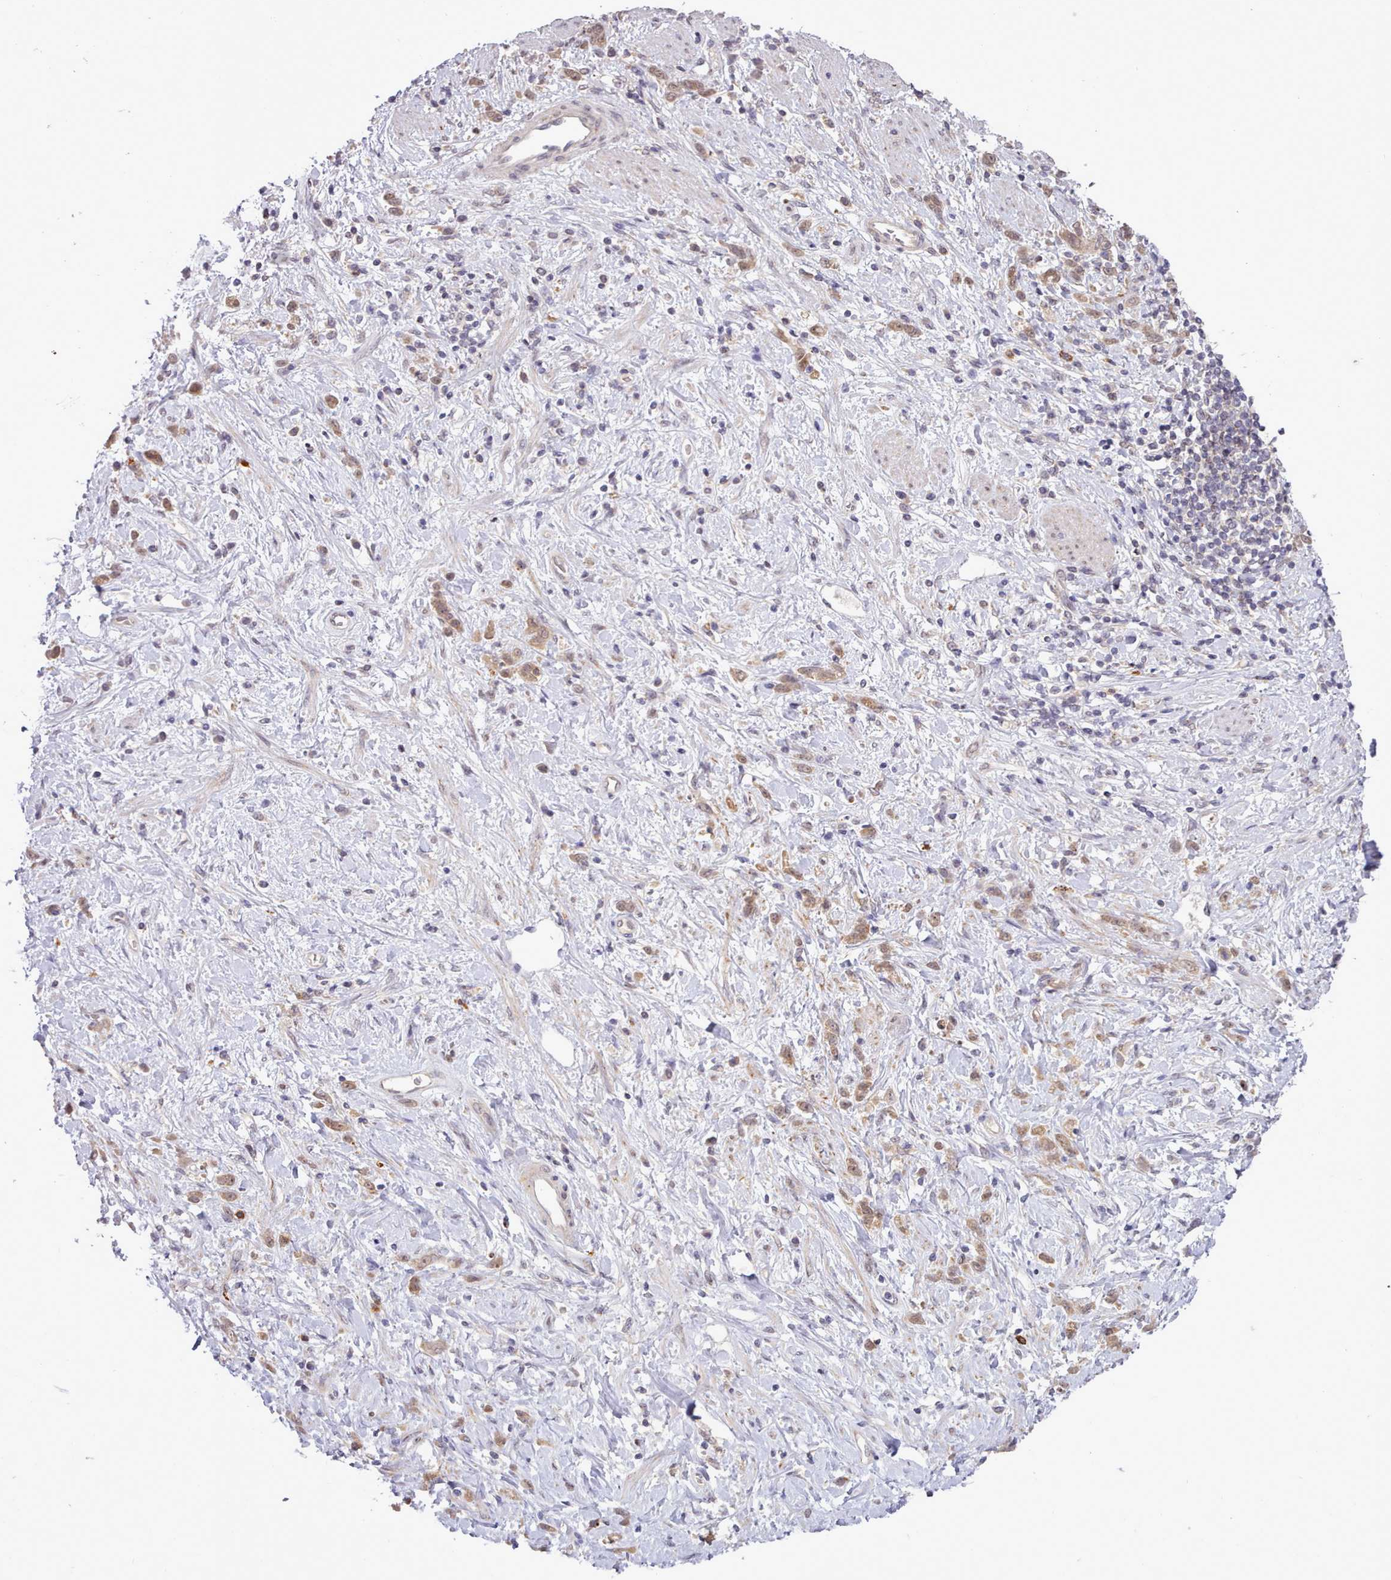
{"staining": {"intensity": "moderate", "quantity": ">75%", "location": "cytoplasmic/membranous,nuclear"}, "tissue": "stomach cancer", "cell_type": "Tumor cells", "image_type": "cancer", "snomed": [{"axis": "morphology", "description": "Adenocarcinoma, NOS"}, {"axis": "topography", "description": "Stomach"}], "caption": "Stomach adenocarcinoma stained with DAB (3,3'-diaminobenzidine) immunohistochemistry (IHC) demonstrates medium levels of moderate cytoplasmic/membranous and nuclear staining in about >75% of tumor cells.", "gene": "ARL17A", "patient": {"sex": "female", "age": 60}}